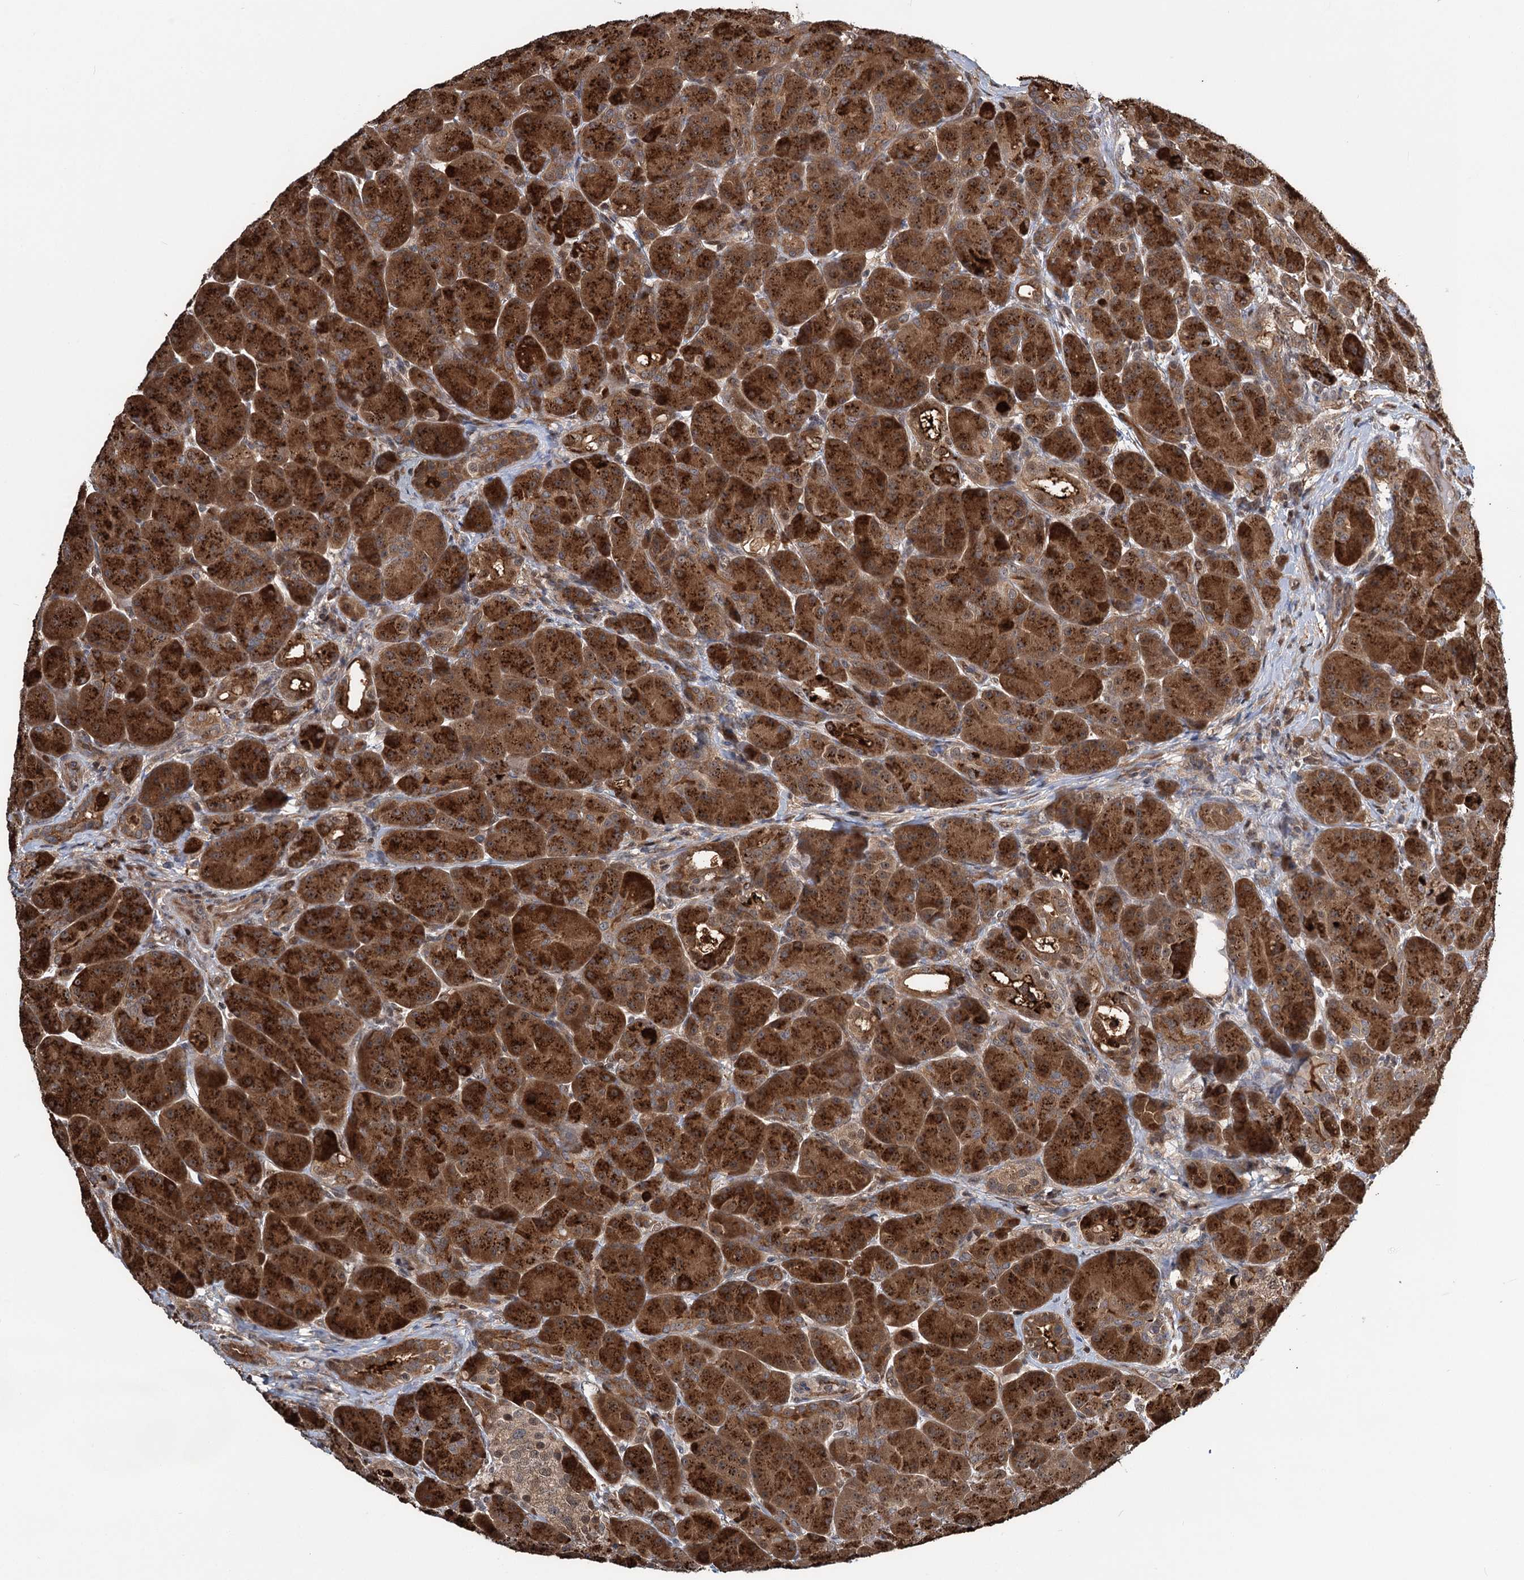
{"staining": {"intensity": "strong", "quantity": ">75%", "location": "cytoplasmic/membranous"}, "tissue": "pancreas", "cell_type": "Exocrine glandular cells", "image_type": "normal", "snomed": [{"axis": "morphology", "description": "Normal tissue, NOS"}, {"axis": "topography", "description": "Pancreas"}], "caption": "Immunohistochemical staining of unremarkable human pancreas demonstrates >75% levels of strong cytoplasmic/membranous protein expression in about >75% of exocrine glandular cells.", "gene": "GPBP1", "patient": {"sex": "male", "age": 63}}